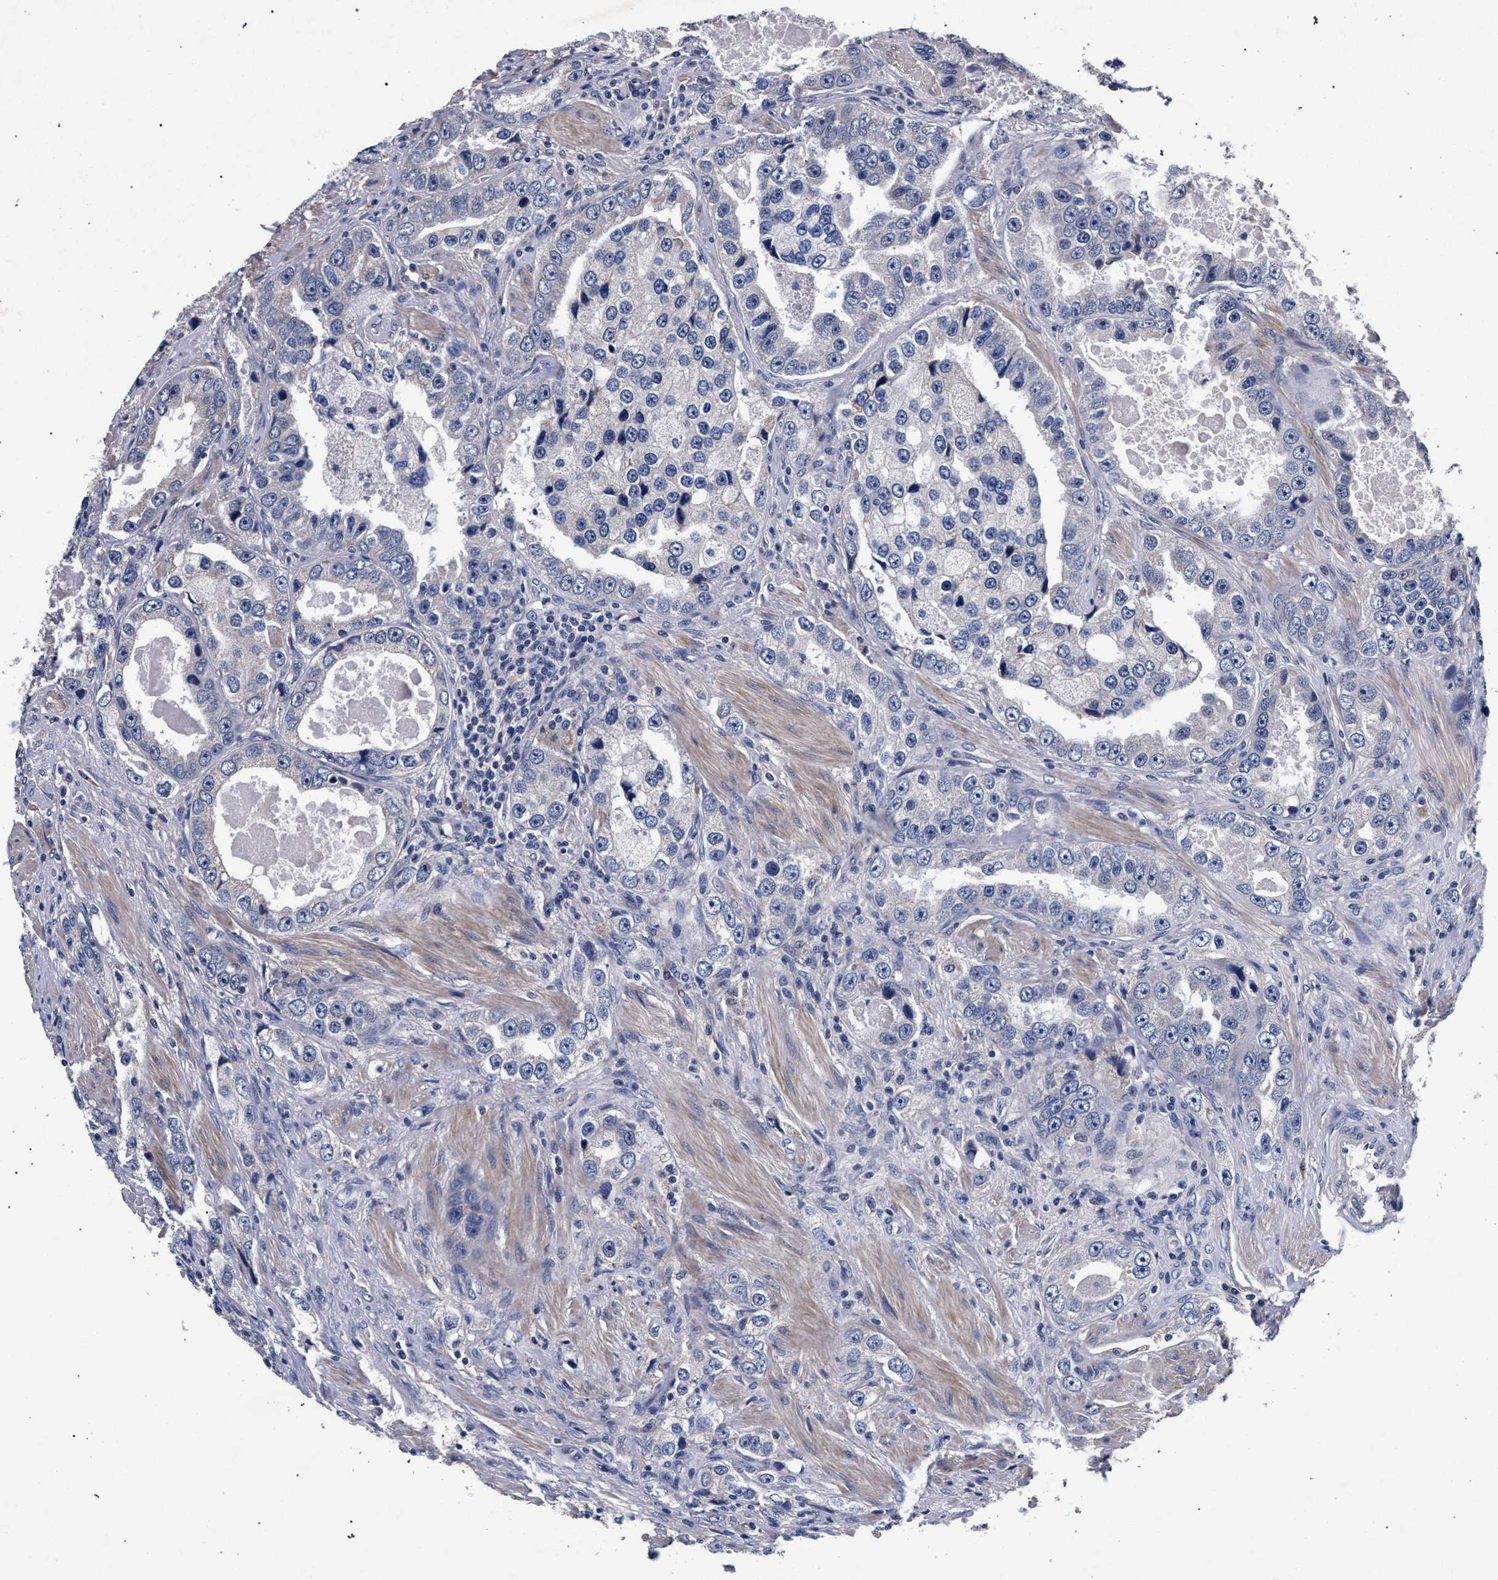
{"staining": {"intensity": "negative", "quantity": "none", "location": "none"}, "tissue": "prostate cancer", "cell_type": "Tumor cells", "image_type": "cancer", "snomed": [{"axis": "morphology", "description": "Adenocarcinoma, High grade"}, {"axis": "topography", "description": "Prostate"}], "caption": "Immunohistochemistry photomicrograph of neoplastic tissue: human adenocarcinoma (high-grade) (prostate) stained with DAB reveals no significant protein expression in tumor cells.", "gene": "CFAP95", "patient": {"sex": "male", "age": 63}}